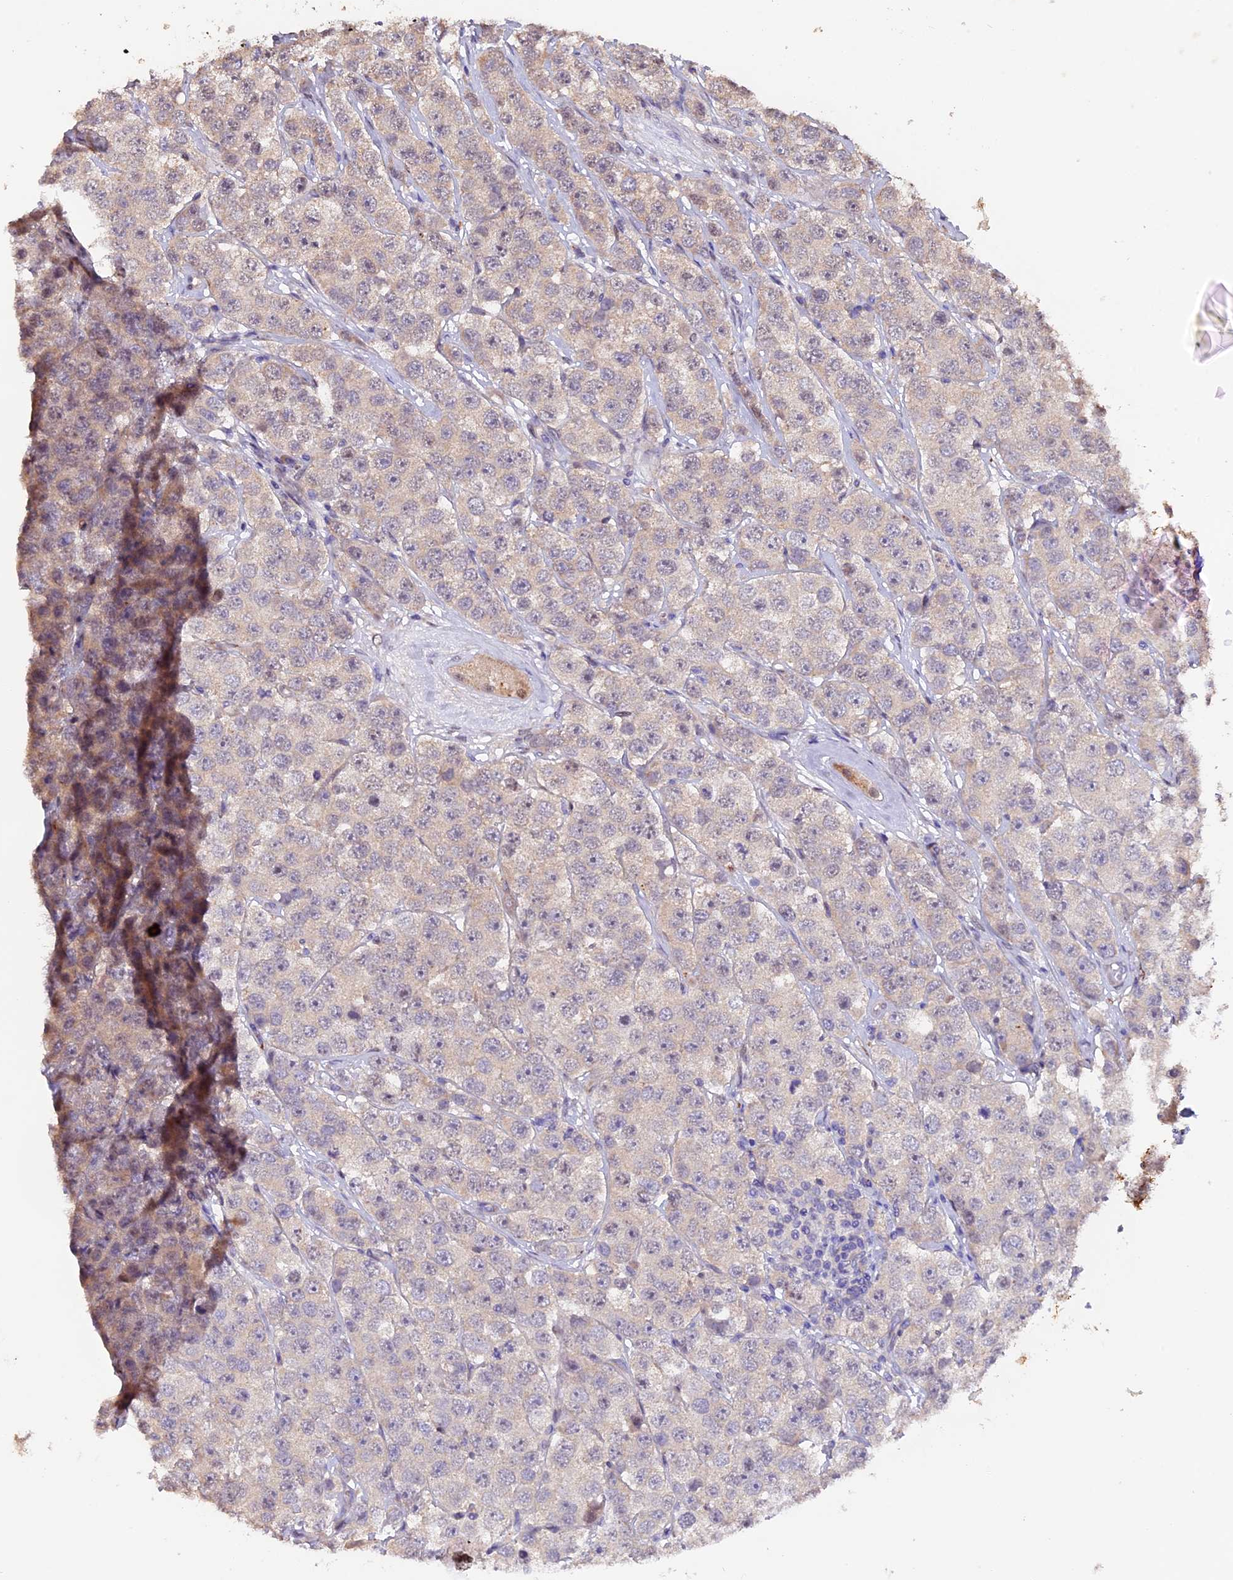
{"staining": {"intensity": "negative", "quantity": "none", "location": "none"}, "tissue": "testis cancer", "cell_type": "Tumor cells", "image_type": "cancer", "snomed": [{"axis": "morphology", "description": "Seminoma, NOS"}, {"axis": "topography", "description": "Testis"}], "caption": "An image of seminoma (testis) stained for a protein shows no brown staining in tumor cells.", "gene": "NCK2", "patient": {"sex": "male", "age": 28}}